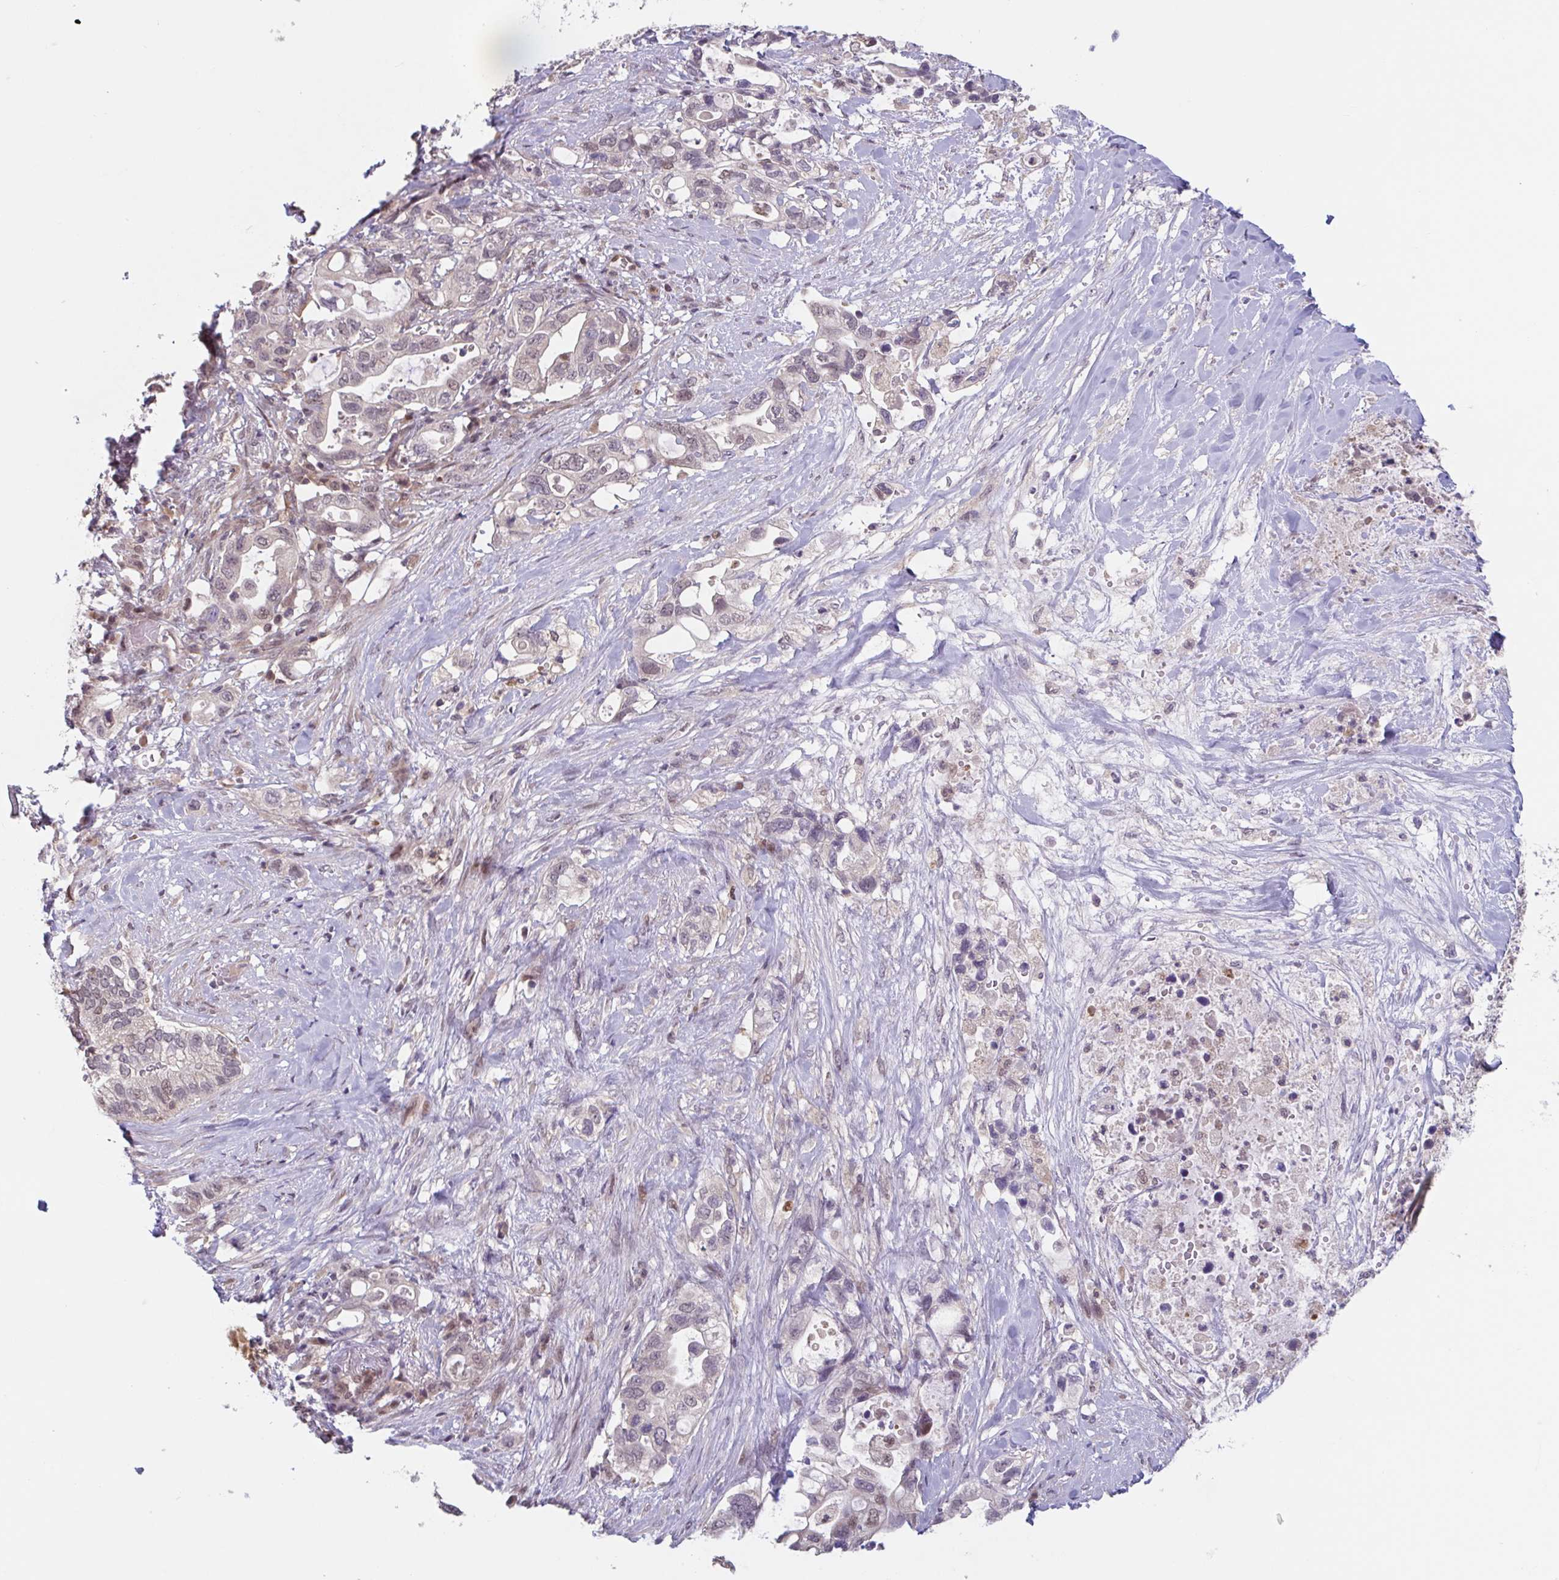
{"staining": {"intensity": "moderate", "quantity": "<25%", "location": "nuclear"}, "tissue": "pancreatic cancer", "cell_type": "Tumor cells", "image_type": "cancer", "snomed": [{"axis": "morphology", "description": "Adenocarcinoma, NOS"}, {"axis": "topography", "description": "Pancreas"}], "caption": "IHC histopathology image of human adenocarcinoma (pancreatic) stained for a protein (brown), which exhibits low levels of moderate nuclear staining in about <25% of tumor cells.", "gene": "RIOK1", "patient": {"sex": "female", "age": 72}}